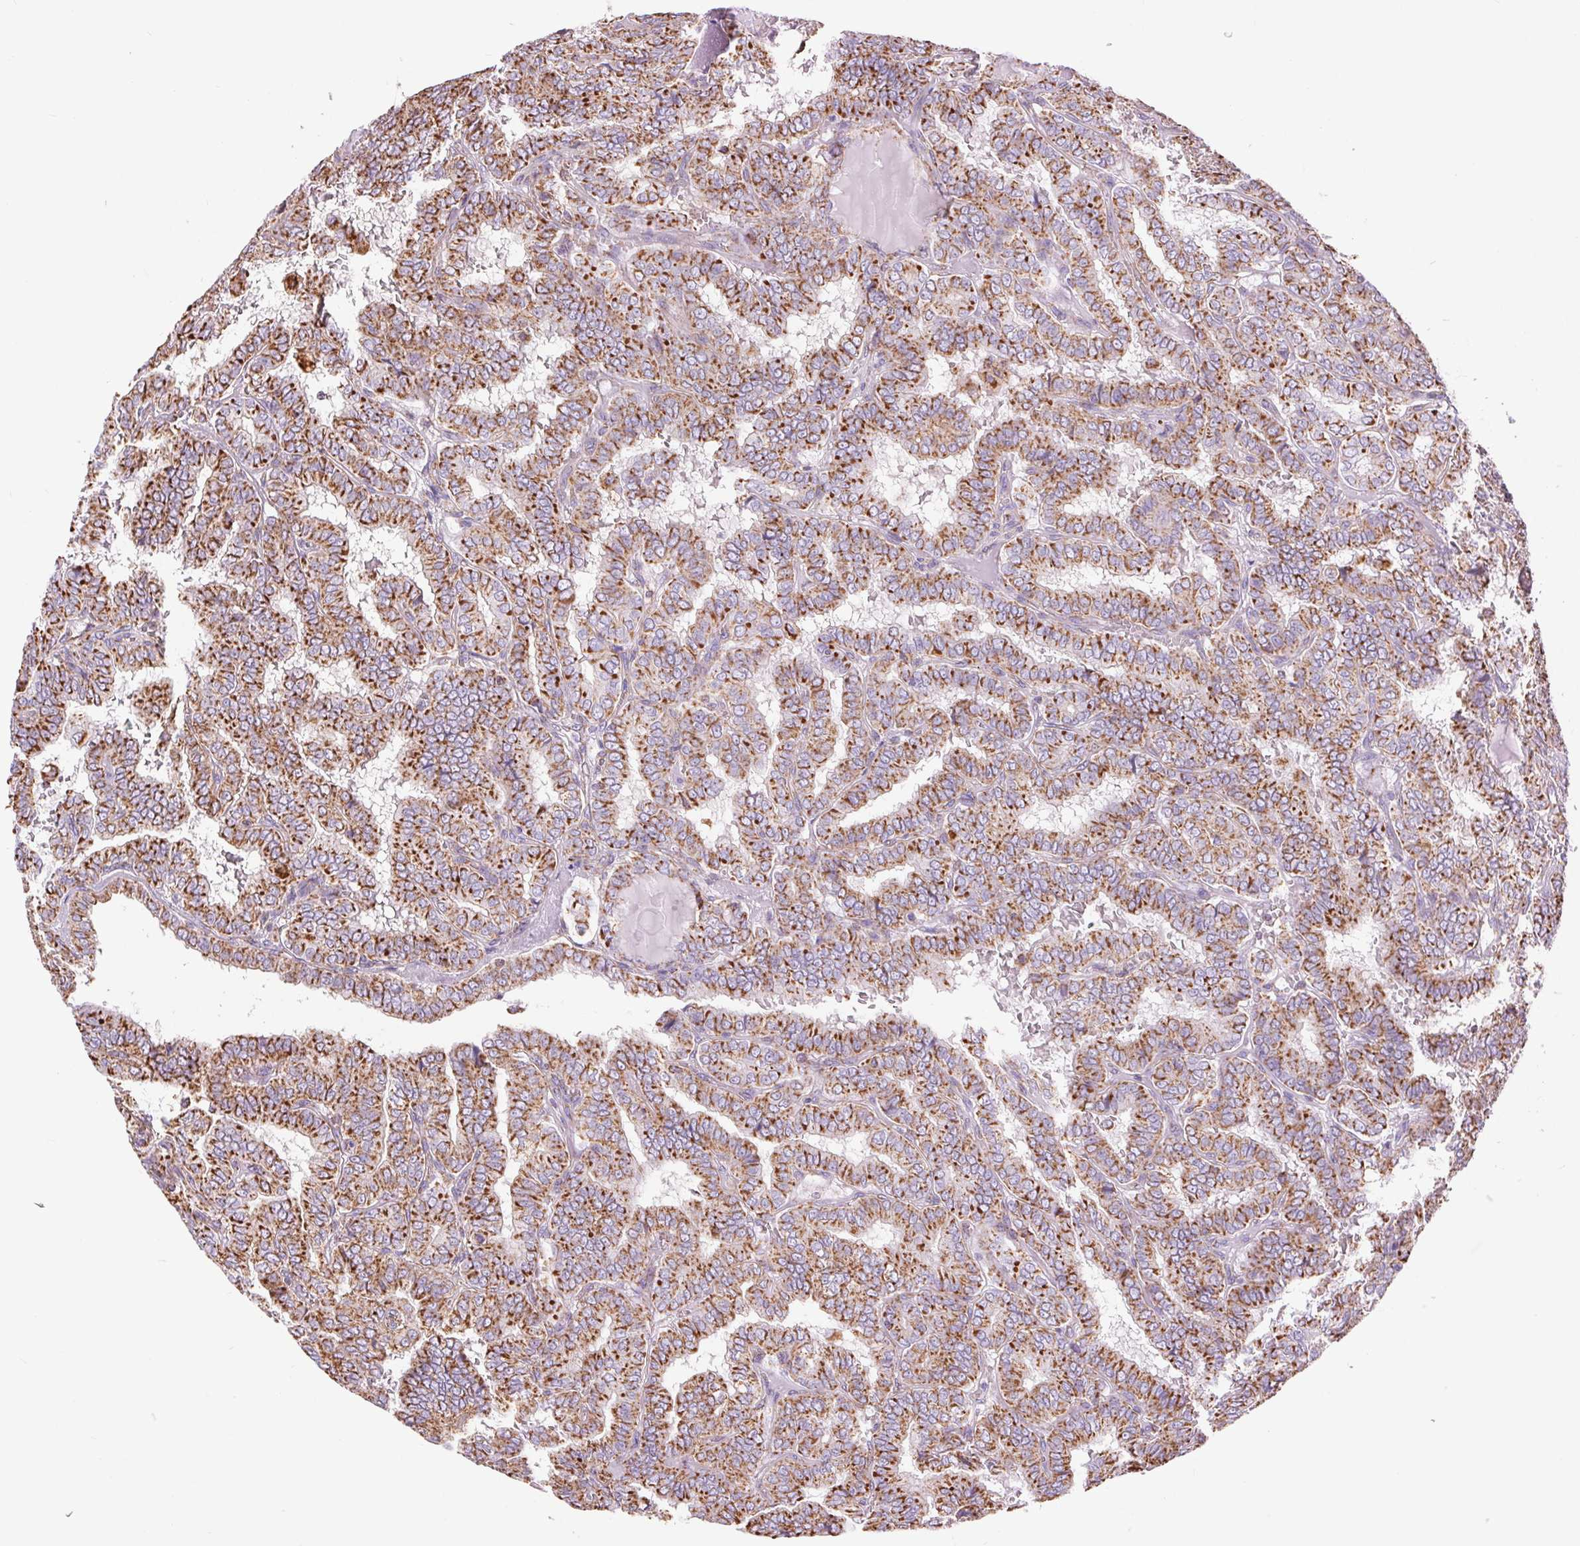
{"staining": {"intensity": "strong", "quantity": ">75%", "location": "cytoplasmic/membranous"}, "tissue": "thyroid cancer", "cell_type": "Tumor cells", "image_type": "cancer", "snomed": [{"axis": "morphology", "description": "Papillary adenocarcinoma, NOS"}, {"axis": "topography", "description": "Thyroid gland"}], "caption": "Papillary adenocarcinoma (thyroid) stained with a protein marker shows strong staining in tumor cells.", "gene": "ATP5PB", "patient": {"sex": "female", "age": 46}}